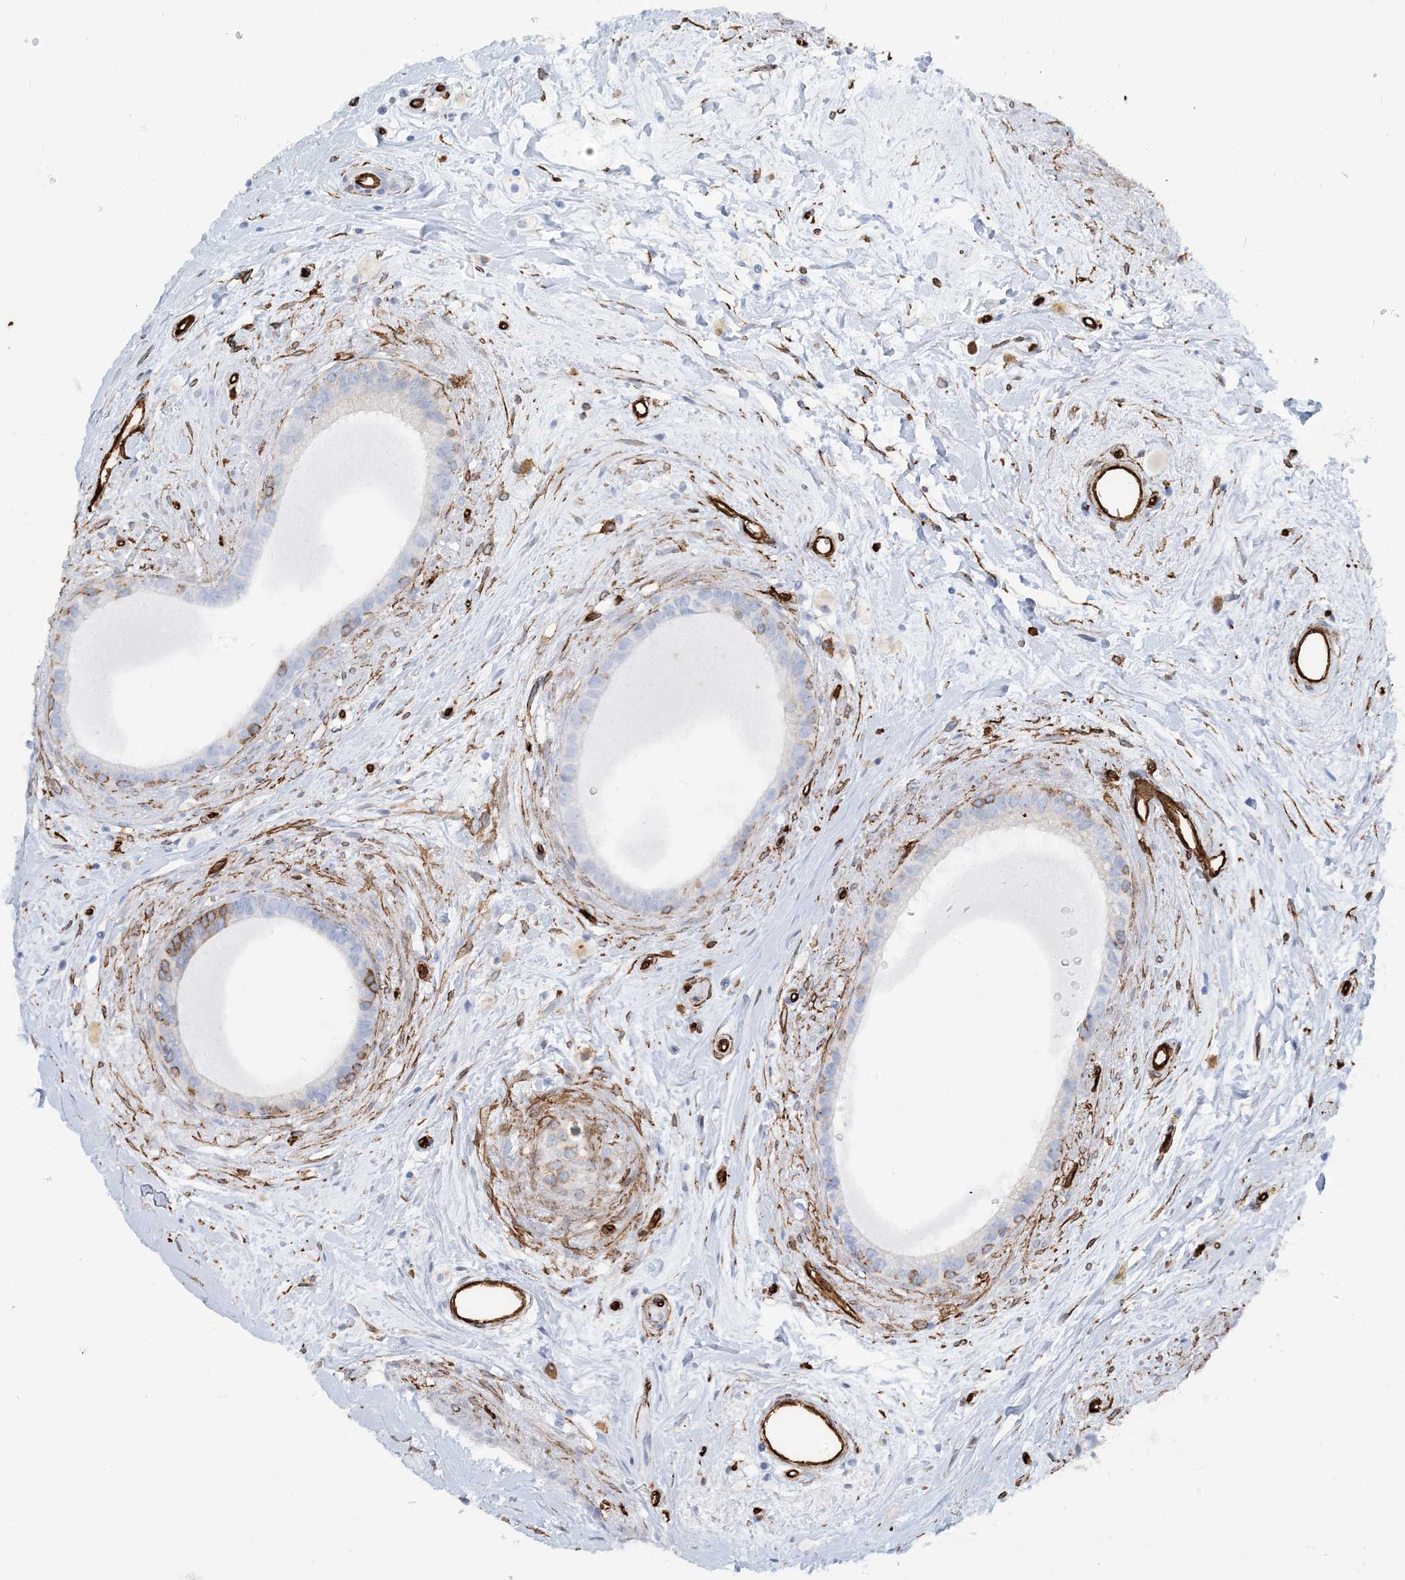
{"staining": {"intensity": "moderate", "quantity": "<25%", "location": "cytoplasmic/membranous"}, "tissue": "epididymis", "cell_type": "Glandular cells", "image_type": "normal", "snomed": [{"axis": "morphology", "description": "Normal tissue, NOS"}, {"axis": "topography", "description": "Epididymis"}], "caption": "A histopathology image of epididymis stained for a protein demonstrates moderate cytoplasmic/membranous brown staining in glandular cells.", "gene": "EPS8L3", "patient": {"sex": "male", "age": 80}}